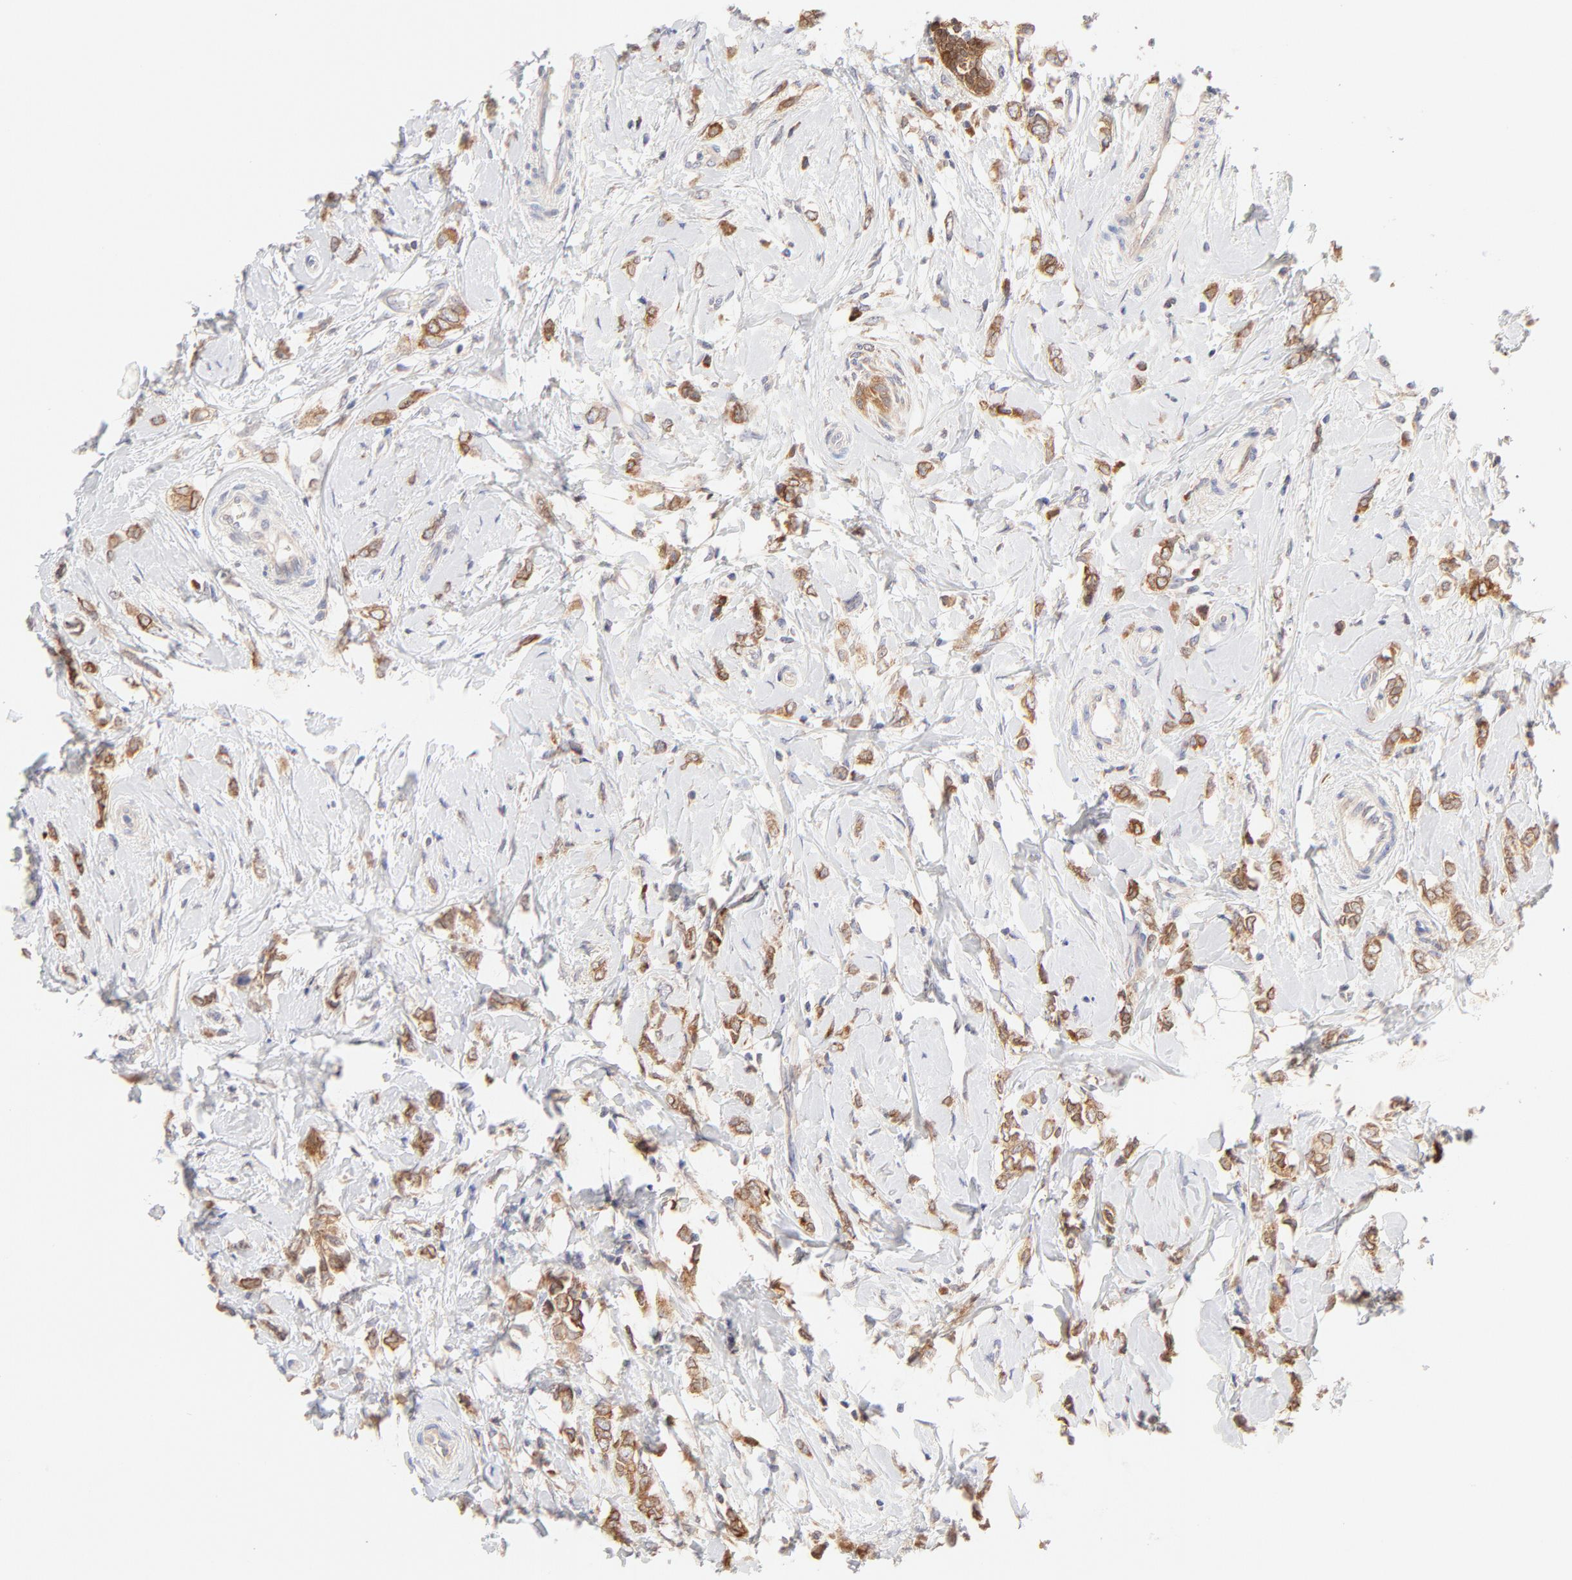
{"staining": {"intensity": "moderate", "quantity": ">75%", "location": "cytoplasmic/membranous"}, "tissue": "breast cancer", "cell_type": "Tumor cells", "image_type": "cancer", "snomed": [{"axis": "morphology", "description": "Normal tissue, NOS"}, {"axis": "morphology", "description": "Lobular carcinoma"}, {"axis": "topography", "description": "Breast"}], "caption": "DAB immunohistochemical staining of human breast lobular carcinoma shows moderate cytoplasmic/membranous protein expression in approximately >75% of tumor cells. (IHC, brightfield microscopy, high magnification).", "gene": "RPS6KA1", "patient": {"sex": "female", "age": 47}}